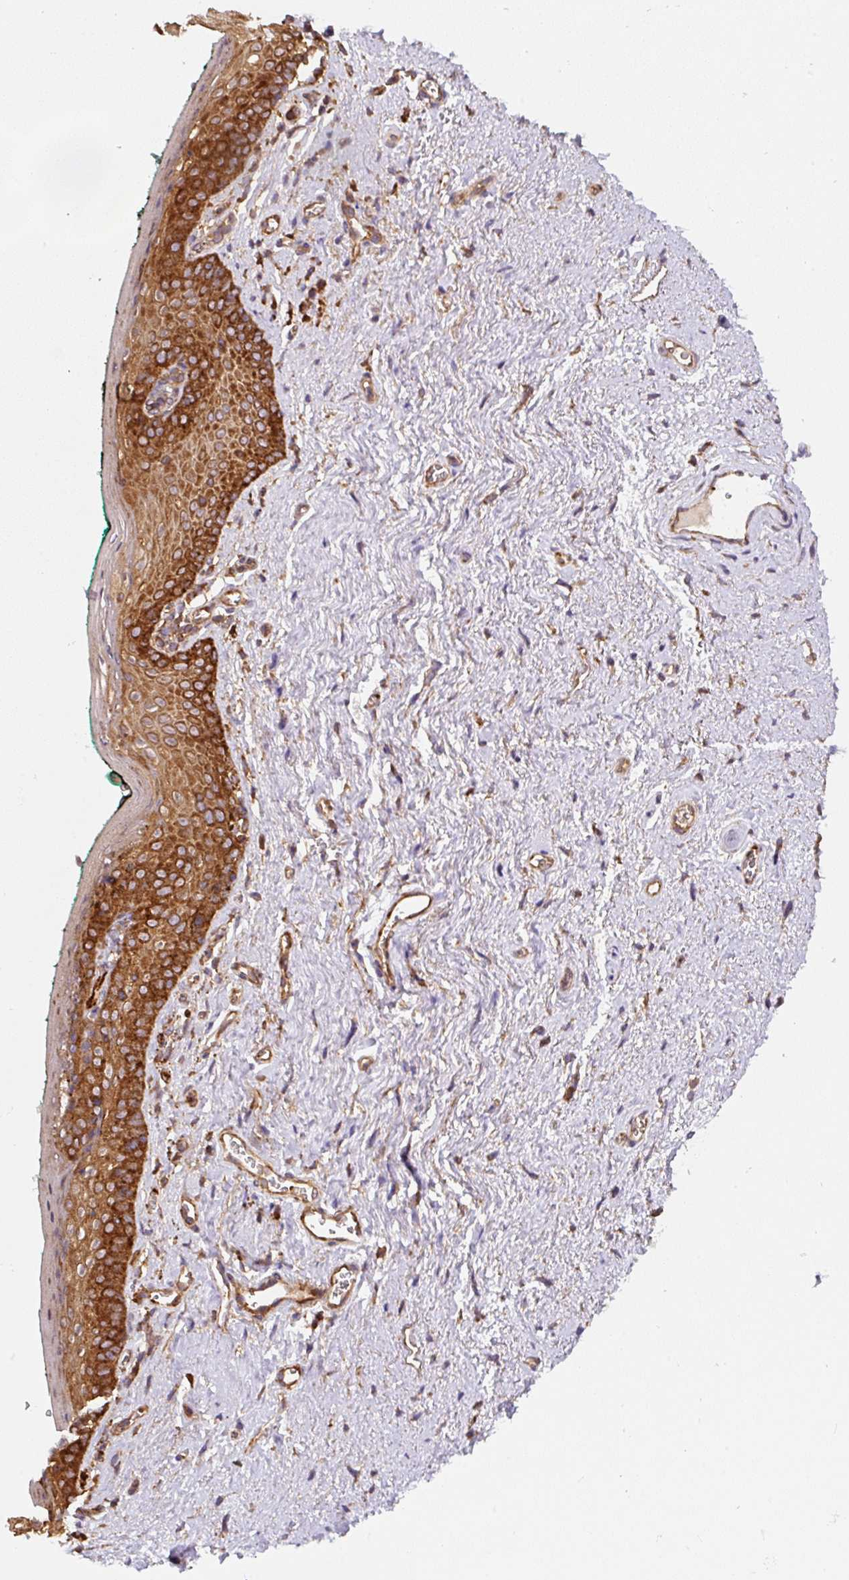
{"staining": {"intensity": "strong", "quantity": ">75%", "location": "cytoplasmic/membranous"}, "tissue": "vagina", "cell_type": "Squamous epithelial cells", "image_type": "normal", "snomed": [{"axis": "morphology", "description": "Normal tissue, NOS"}, {"axis": "topography", "description": "Vulva"}, {"axis": "topography", "description": "Vagina"}, {"axis": "topography", "description": "Peripheral nerve tissue"}], "caption": "Protein expression analysis of benign vagina exhibits strong cytoplasmic/membranous expression in about >75% of squamous epithelial cells. (Brightfield microscopy of DAB IHC at high magnification).", "gene": "EIF2S2", "patient": {"sex": "female", "age": 66}}